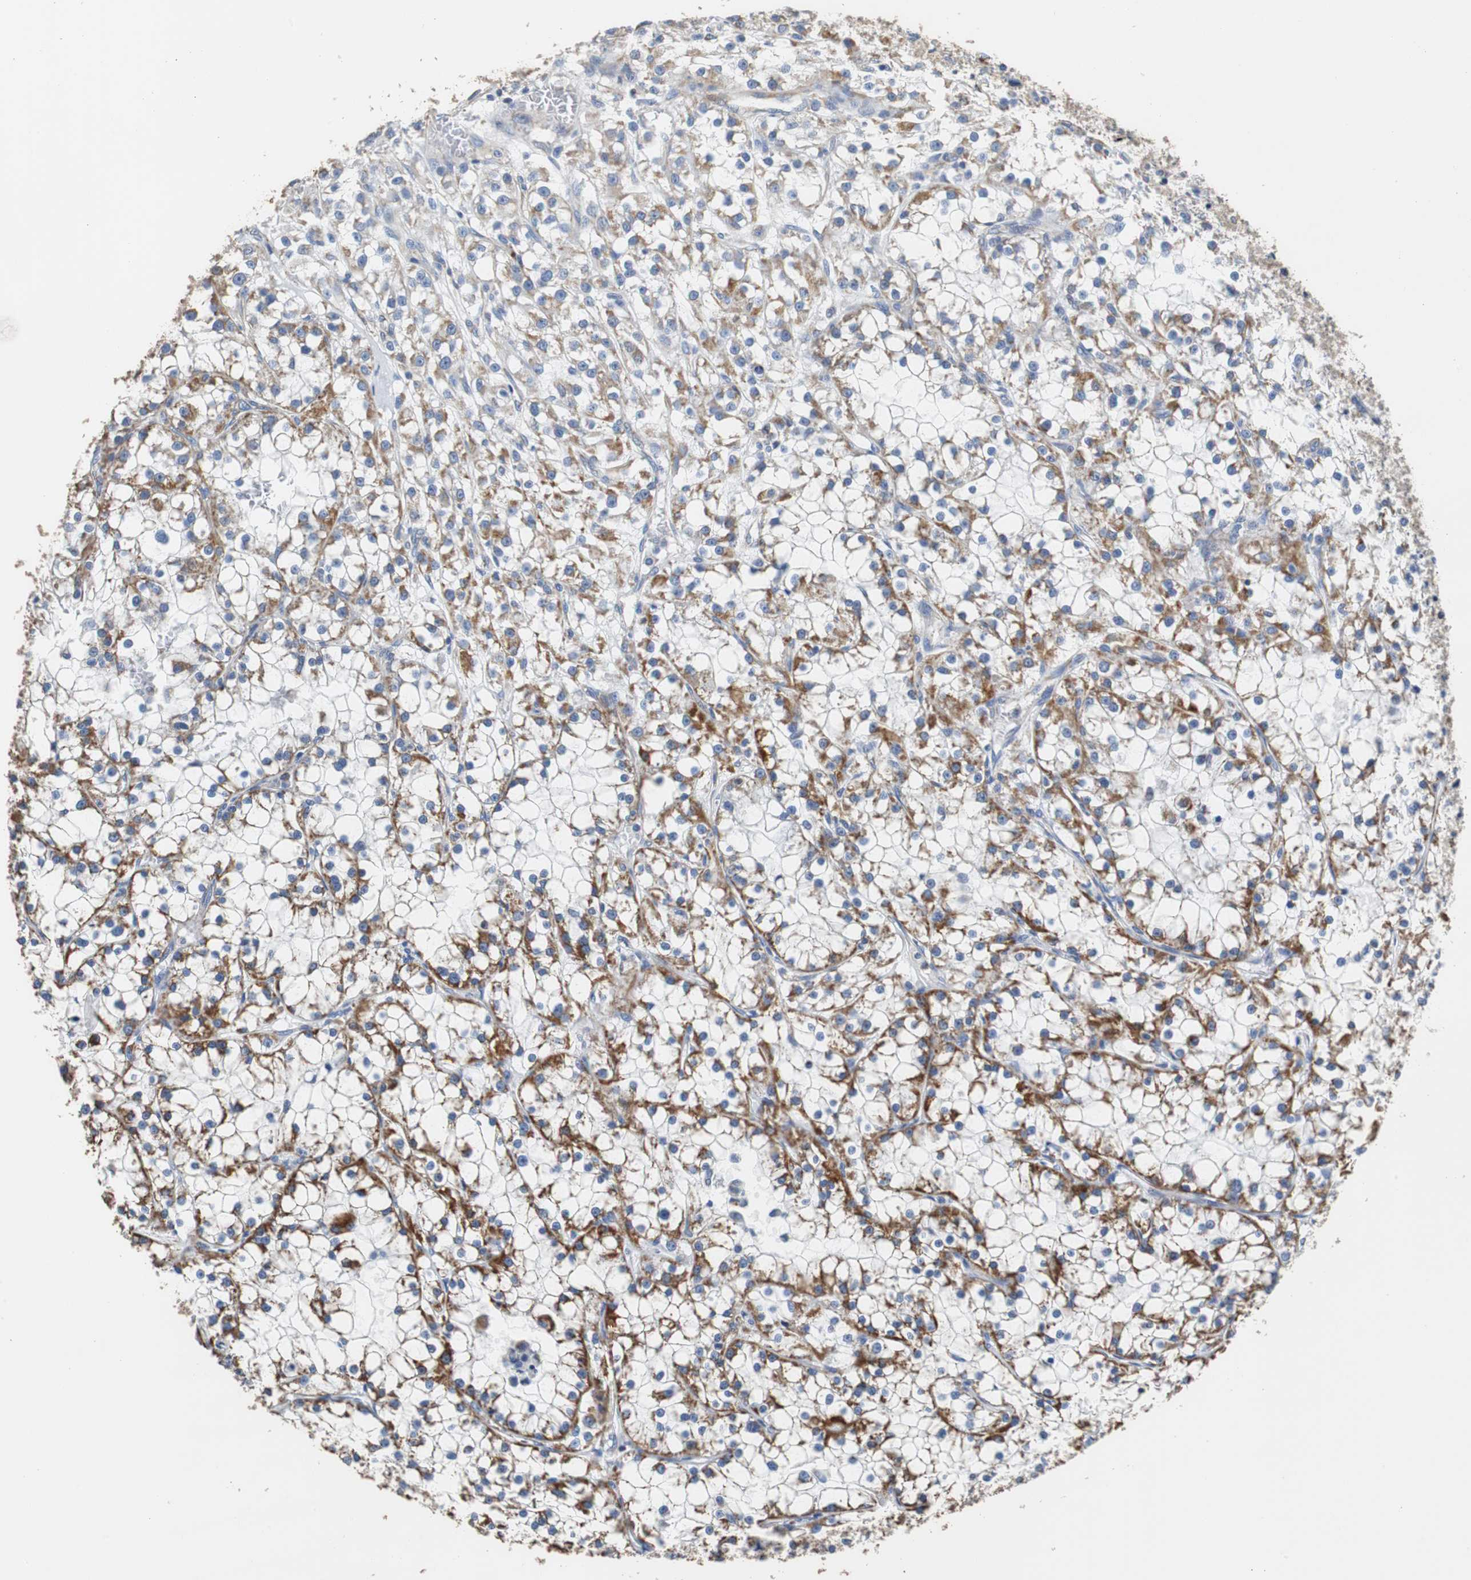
{"staining": {"intensity": "moderate", "quantity": "25%-75%", "location": "cytoplasmic/membranous"}, "tissue": "renal cancer", "cell_type": "Tumor cells", "image_type": "cancer", "snomed": [{"axis": "morphology", "description": "Adenocarcinoma, NOS"}, {"axis": "topography", "description": "Kidney"}], "caption": "Immunohistochemical staining of renal cancer (adenocarcinoma) demonstrates medium levels of moderate cytoplasmic/membranous positivity in about 25%-75% of tumor cells.", "gene": "PCK1", "patient": {"sex": "female", "age": 52}}